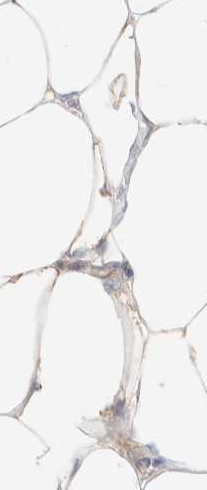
{"staining": {"intensity": "moderate", "quantity": ">75%", "location": "cytoplasmic/membranous"}, "tissue": "adipose tissue", "cell_type": "Adipocytes", "image_type": "normal", "snomed": [{"axis": "morphology", "description": "Normal tissue, NOS"}, {"axis": "morphology", "description": "Adenocarcinoma, NOS"}, {"axis": "topography", "description": "Colon"}, {"axis": "topography", "description": "Peripheral nerve tissue"}], "caption": "Moderate cytoplasmic/membranous staining for a protein is identified in about >75% of adipocytes of normal adipose tissue using immunohistochemistry (IHC).", "gene": "MYO10", "patient": {"sex": "male", "age": 14}}